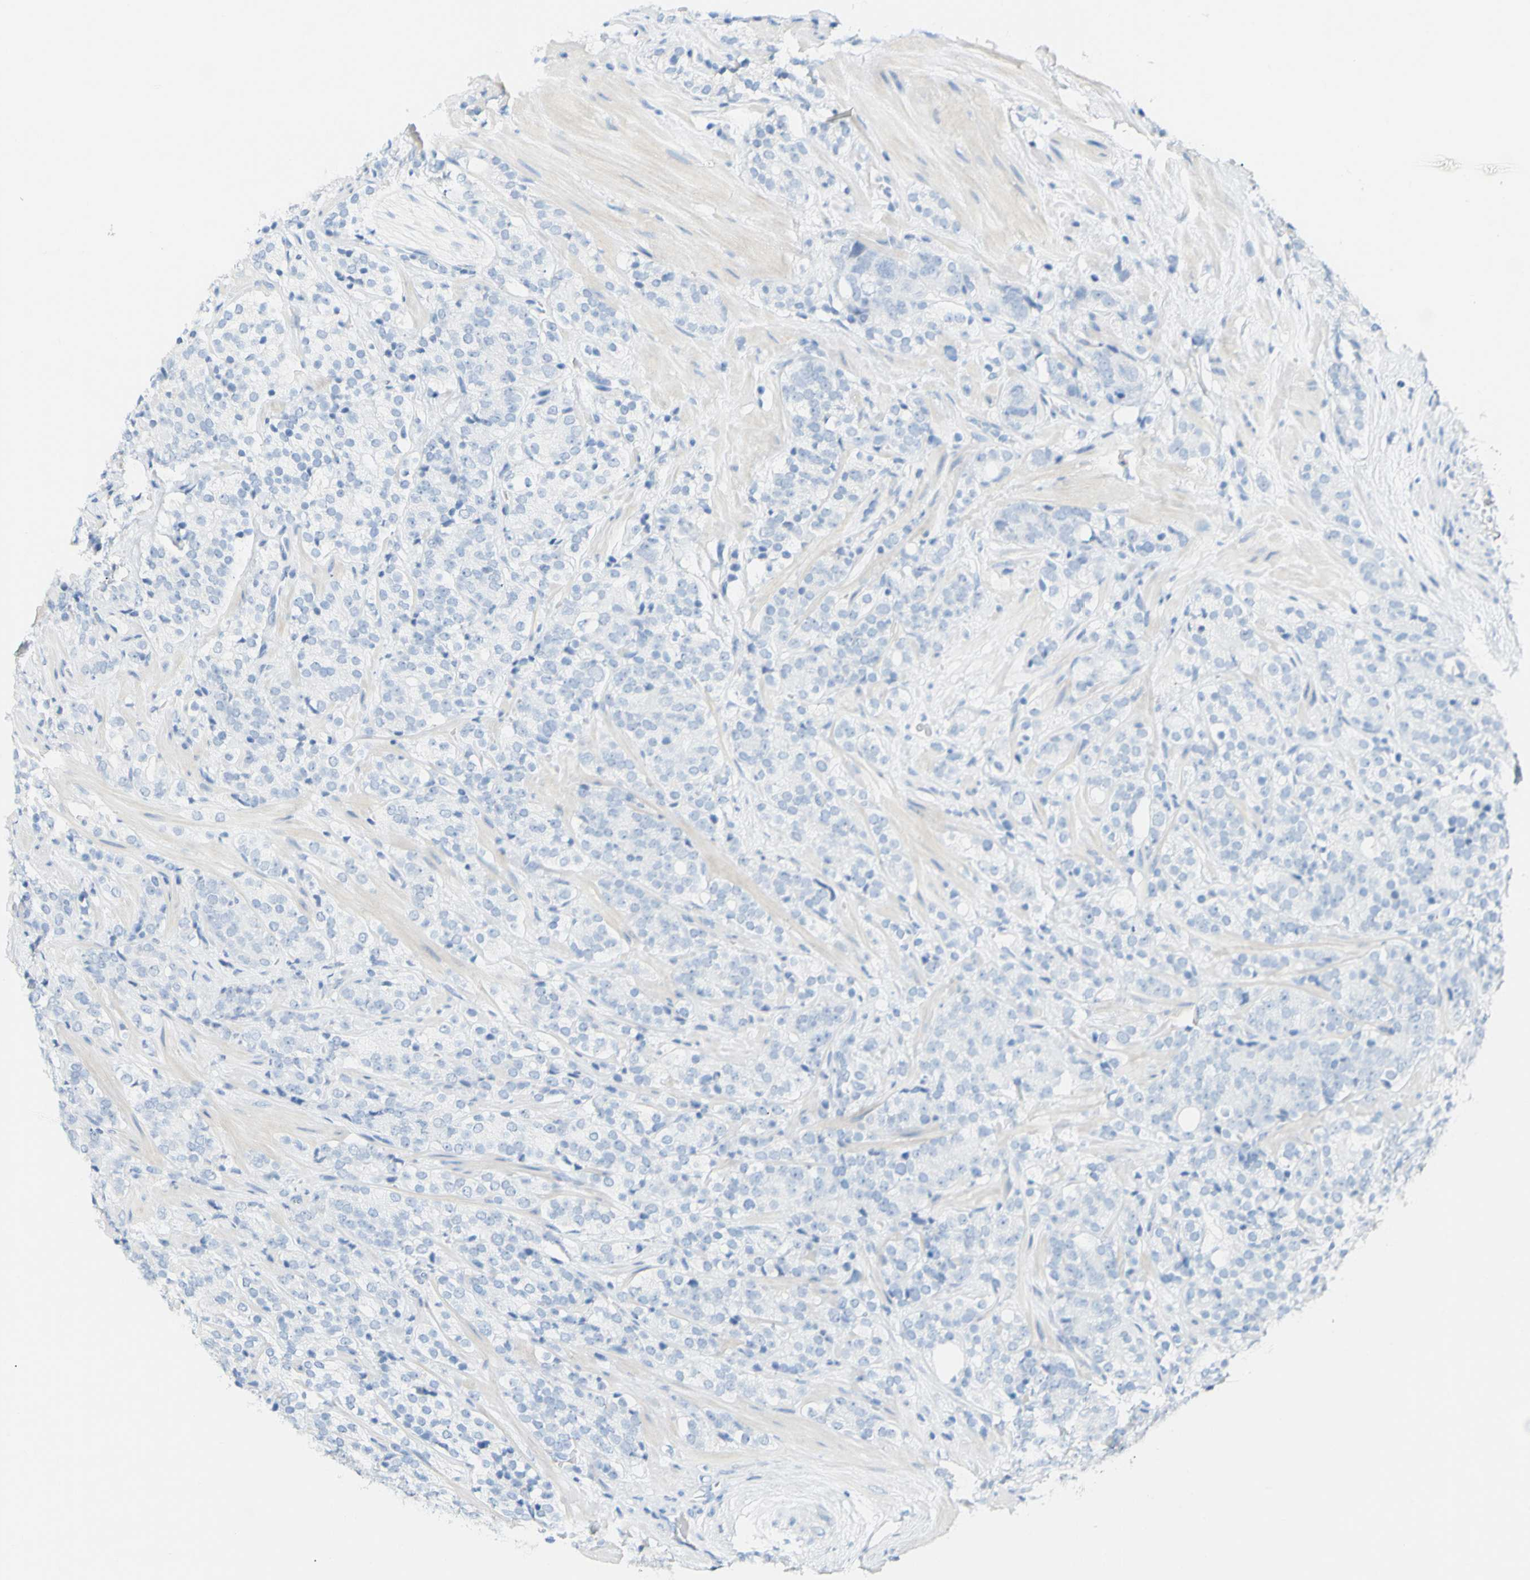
{"staining": {"intensity": "negative", "quantity": "none", "location": "none"}, "tissue": "prostate cancer", "cell_type": "Tumor cells", "image_type": "cancer", "snomed": [{"axis": "morphology", "description": "Adenocarcinoma, High grade"}, {"axis": "topography", "description": "Prostate"}], "caption": "This is an immunohistochemistry (IHC) micrograph of prostate cancer (adenocarcinoma (high-grade)). There is no expression in tumor cells.", "gene": "OPN1SW", "patient": {"sex": "male", "age": 71}}